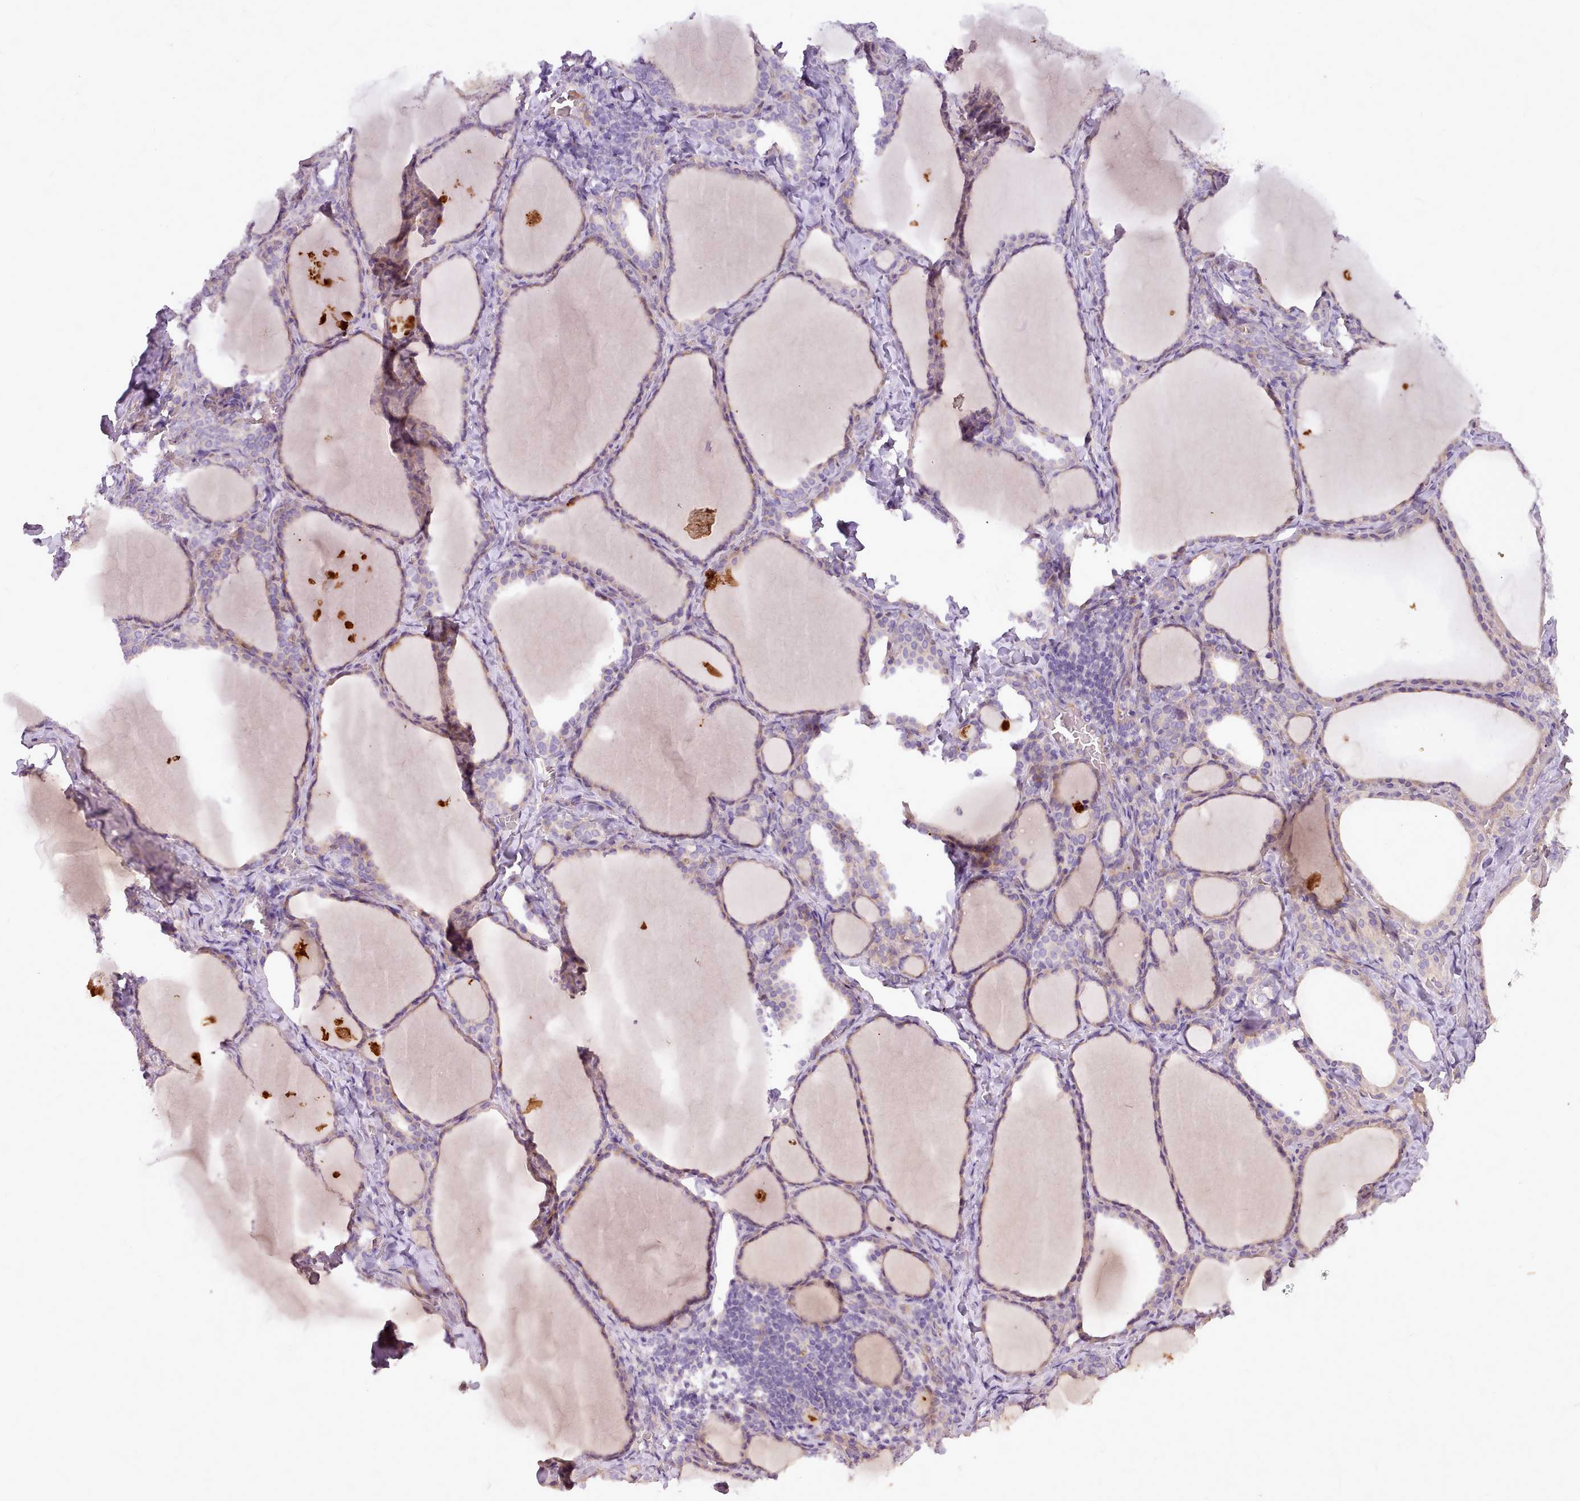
{"staining": {"intensity": "moderate", "quantity": "25%-75%", "location": "cytoplasmic/membranous"}, "tissue": "thyroid gland", "cell_type": "Glandular cells", "image_type": "normal", "snomed": [{"axis": "morphology", "description": "Normal tissue, NOS"}, {"axis": "topography", "description": "Thyroid gland"}], "caption": "An immunohistochemistry (IHC) image of normal tissue is shown. Protein staining in brown highlights moderate cytoplasmic/membranous positivity in thyroid gland within glandular cells.", "gene": "NTN4", "patient": {"sex": "female", "age": 39}}